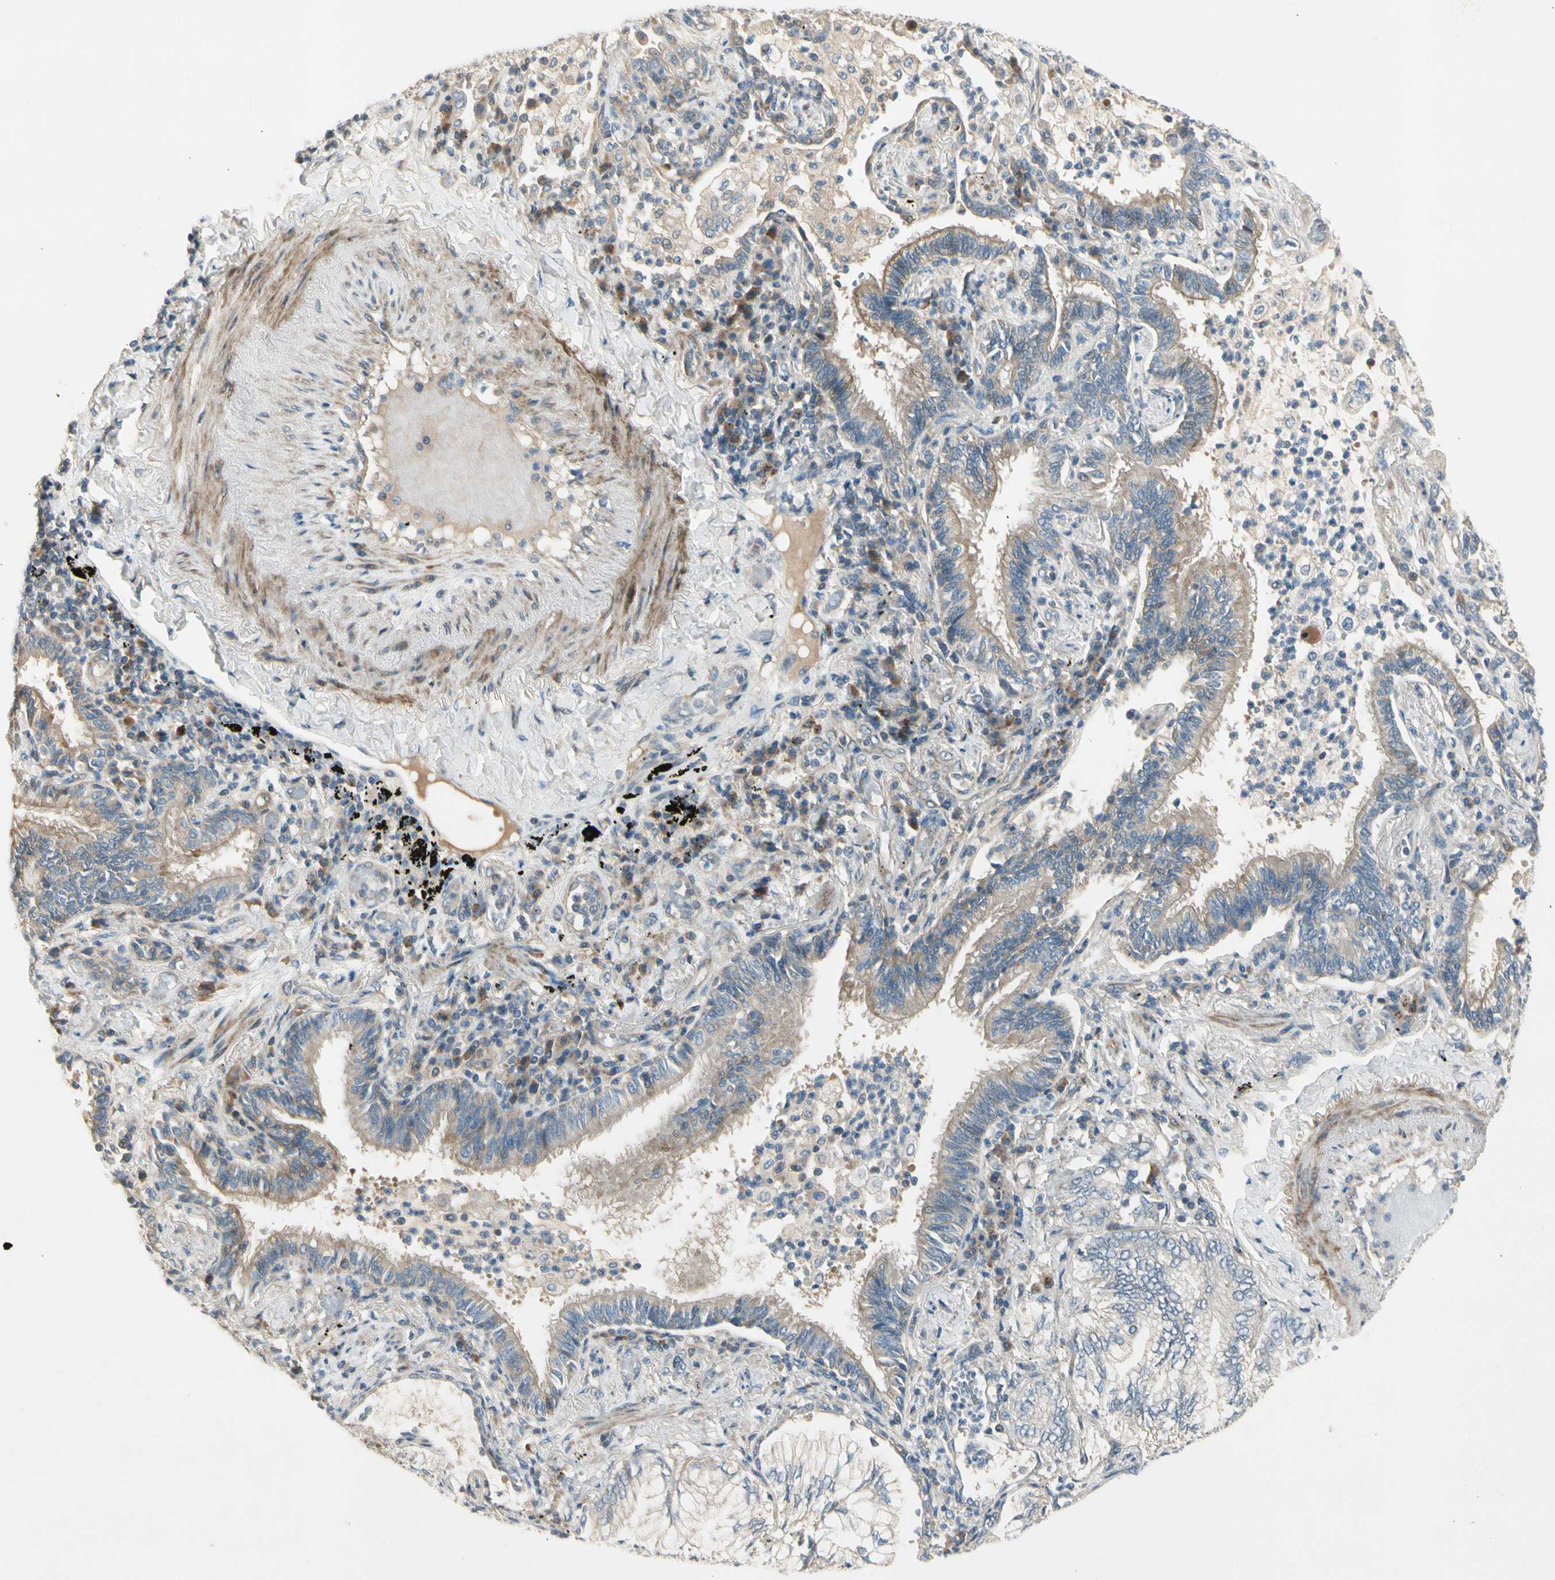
{"staining": {"intensity": "negative", "quantity": "none", "location": "none"}, "tissue": "lung cancer", "cell_type": "Tumor cells", "image_type": "cancer", "snomed": [{"axis": "morphology", "description": "Normal tissue, NOS"}, {"axis": "morphology", "description": "Adenocarcinoma, NOS"}, {"axis": "topography", "description": "Bronchus"}, {"axis": "topography", "description": "Lung"}], "caption": "Tumor cells are negative for brown protein staining in lung cancer. (Immunohistochemistry (ihc), brightfield microscopy, high magnification).", "gene": "ADGRA3", "patient": {"sex": "female", "age": 70}}